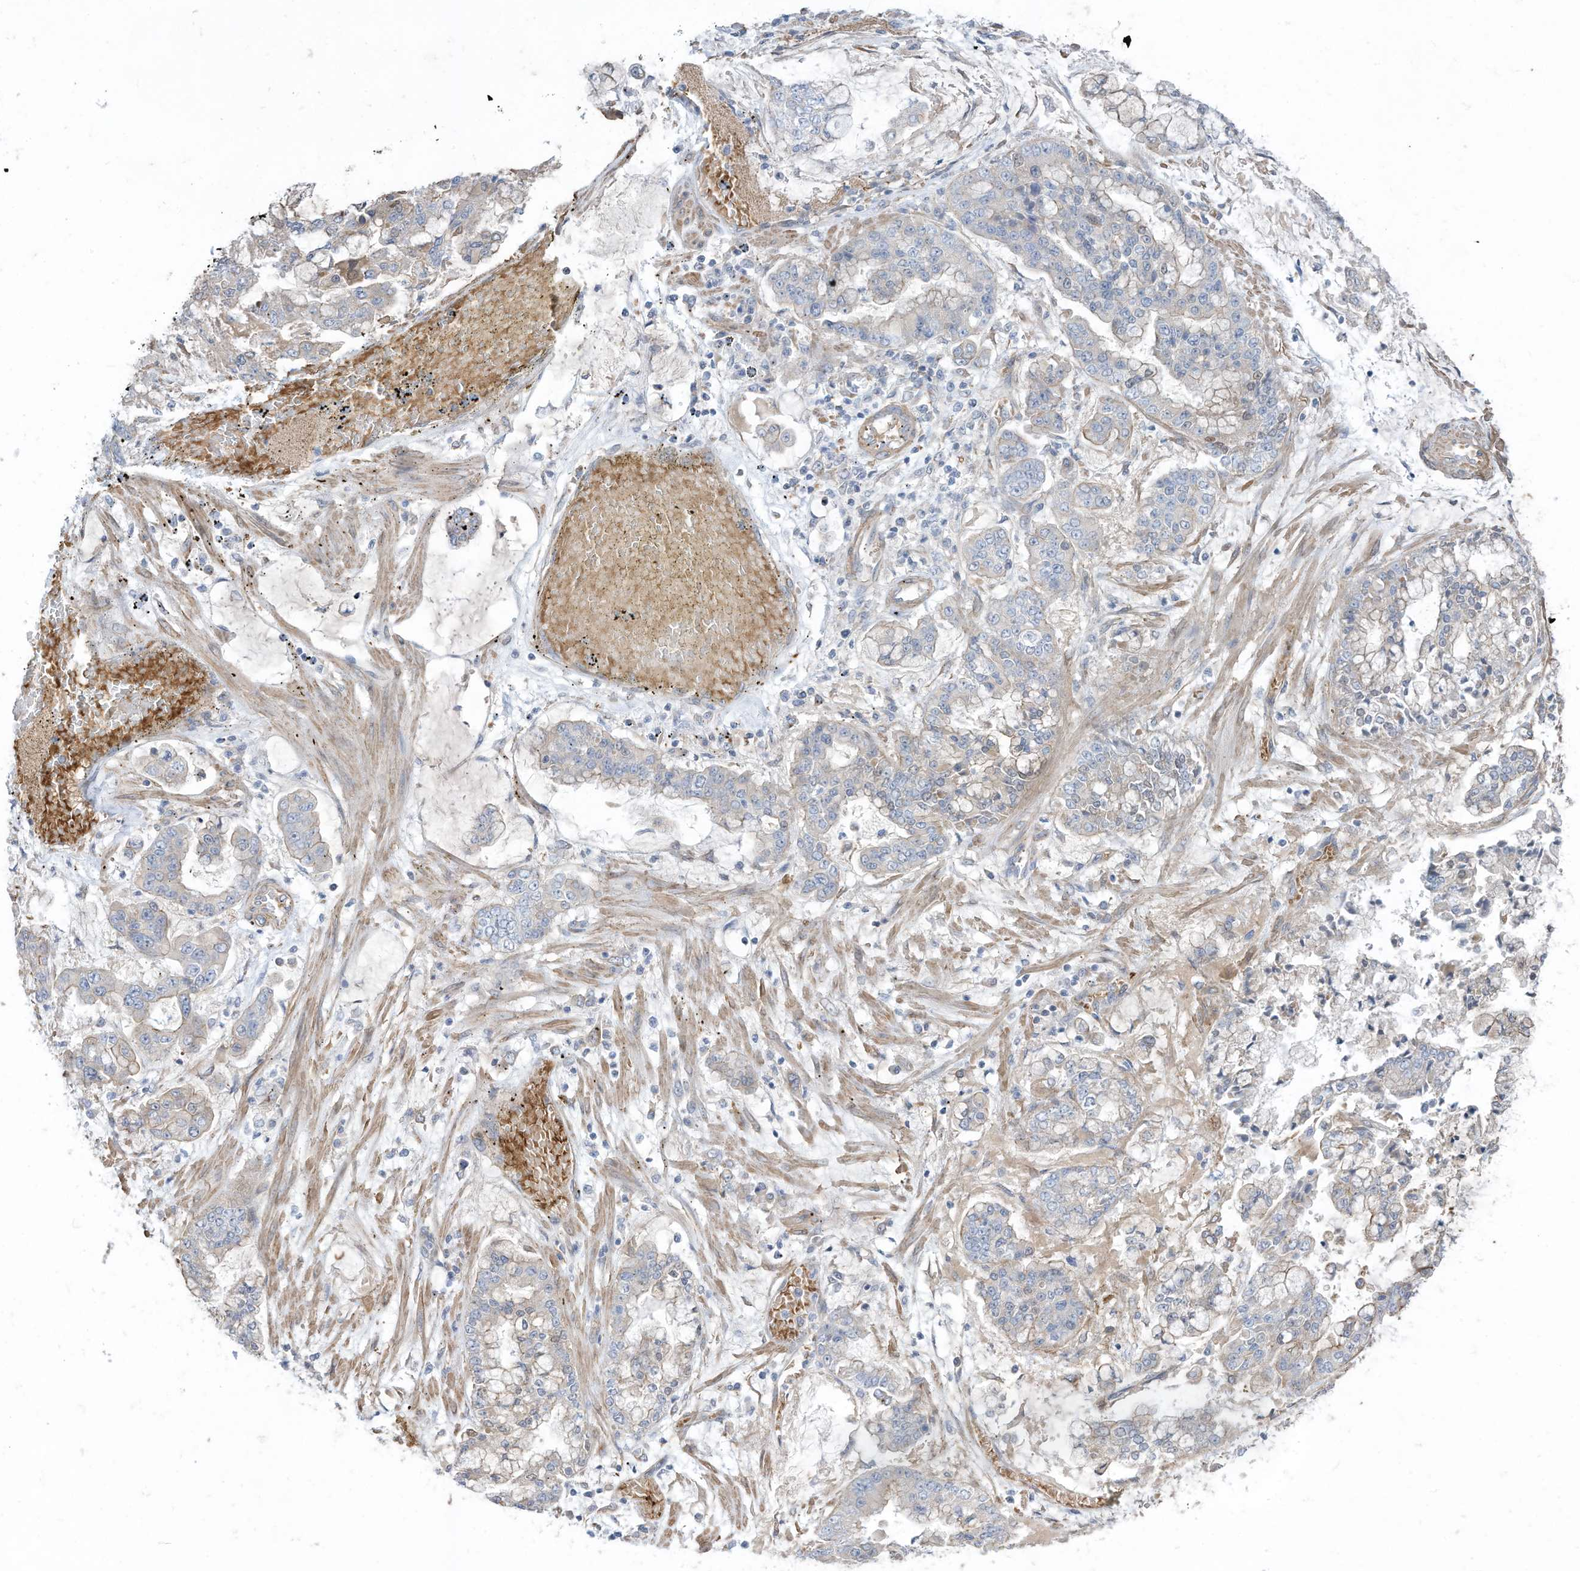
{"staining": {"intensity": "negative", "quantity": "none", "location": "none"}, "tissue": "stomach cancer", "cell_type": "Tumor cells", "image_type": "cancer", "snomed": [{"axis": "morphology", "description": "Normal tissue, NOS"}, {"axis": "morphology", "description": "Adenocarcinoma, NOS"}, {"axis": "topography", "description": "Stomach, upper"}, {"axis": "topography", "description": "Stomach"}], "caption": "This is an immunohistochemistry micrograph of human stomach adenocarcinoma. There is no staining in tumor cells.", "gene": "SLC17A7", "patient": {"sex": "male", "age": 76}}